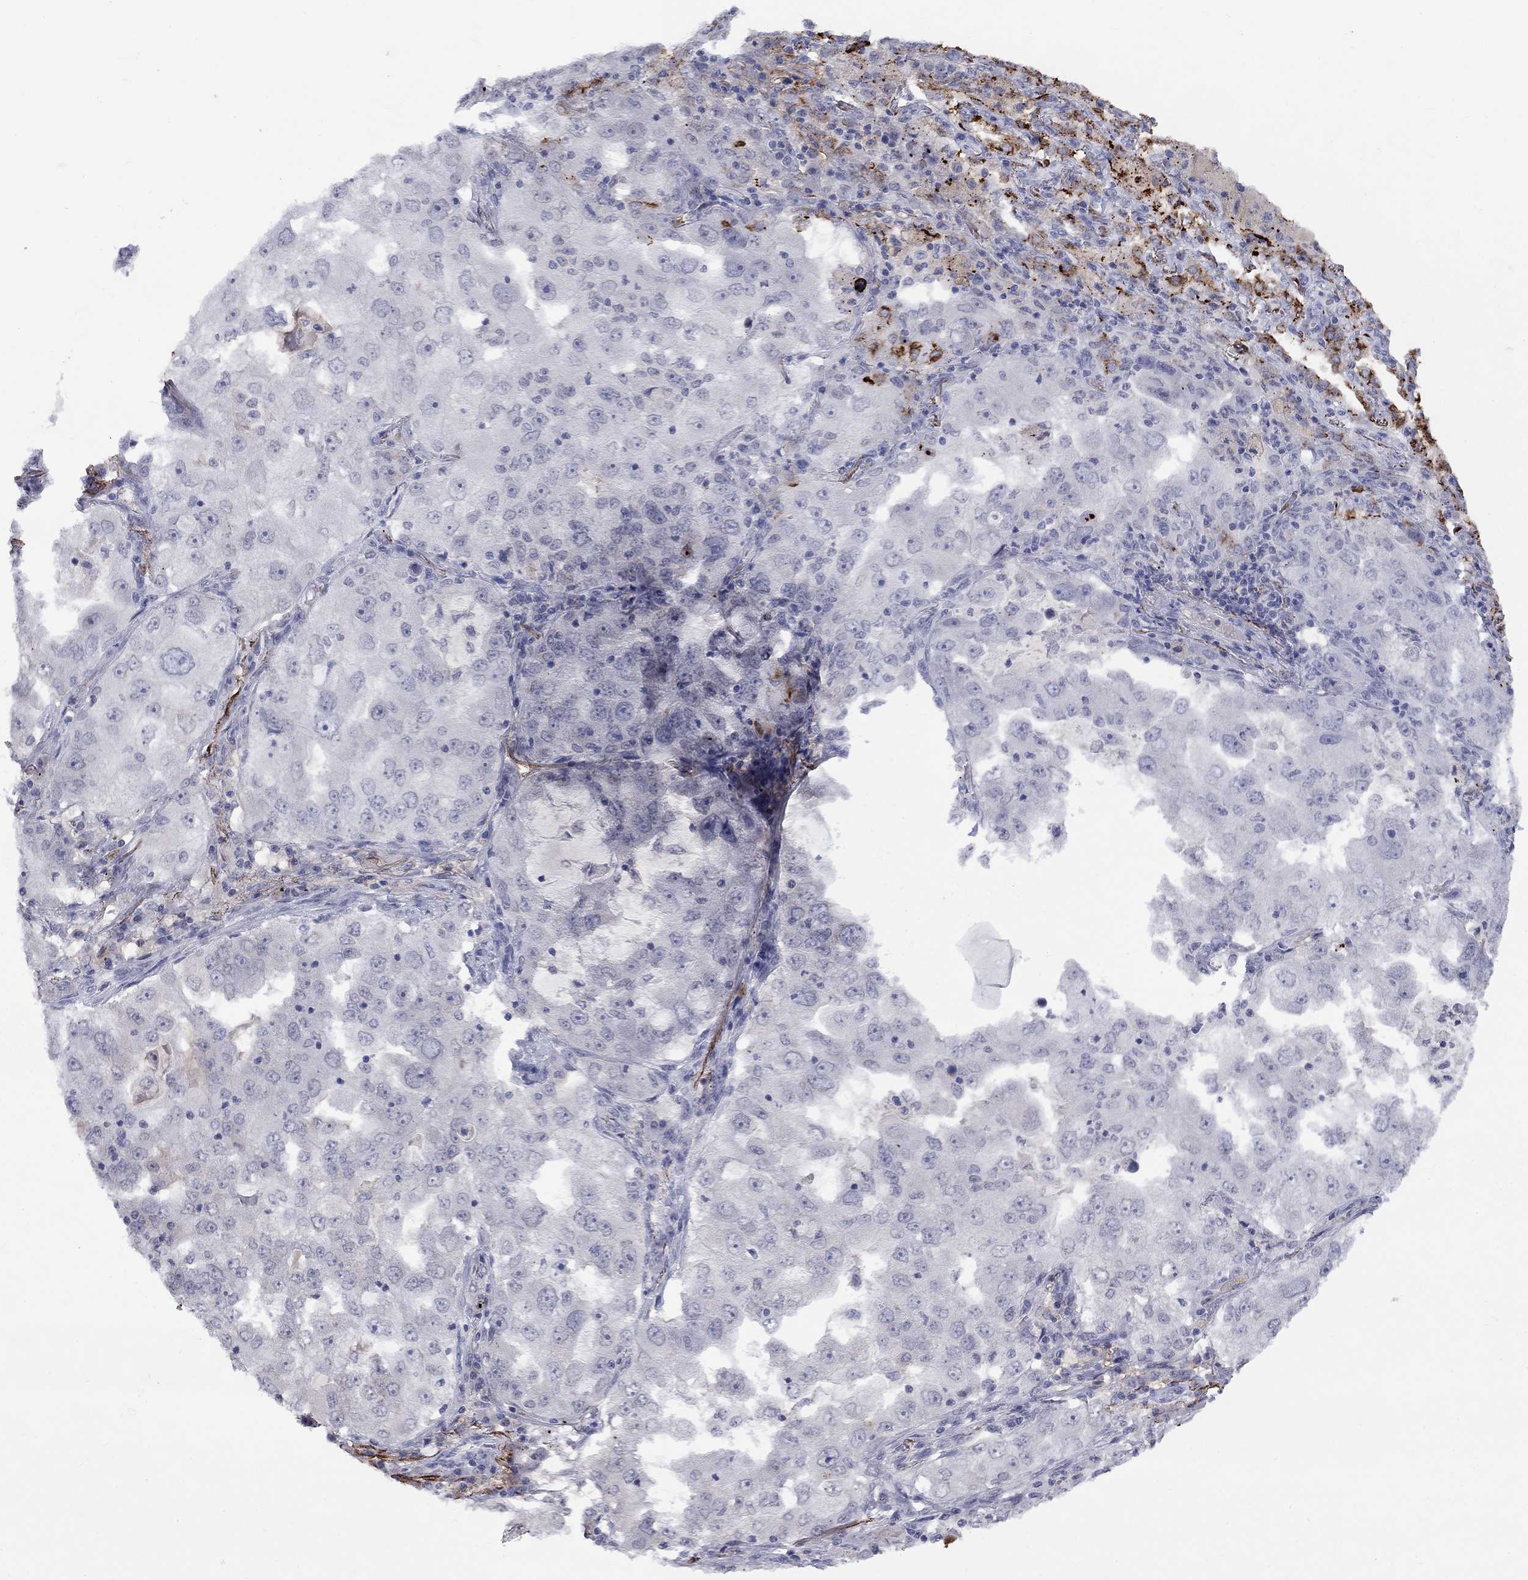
{"staining": {"intensity": "negative", "quantity": "none", "location": "none"}, "tissue": "lung cancer", "cell_type": "Tumor cells", "image_type": "cancer", "snomed": [{"axis": "morphology", "description": "Adenocarcinoma, NOS"}, {"axis": "topography", "description": "Lung"}], "caption": "Immunohistochemistry (IHC) of human lung cancer (adenocarcinoma) displays no positivity in tumor cells.", "gene": "NSMF", "patient": {"sex": "female", "age": 61}}